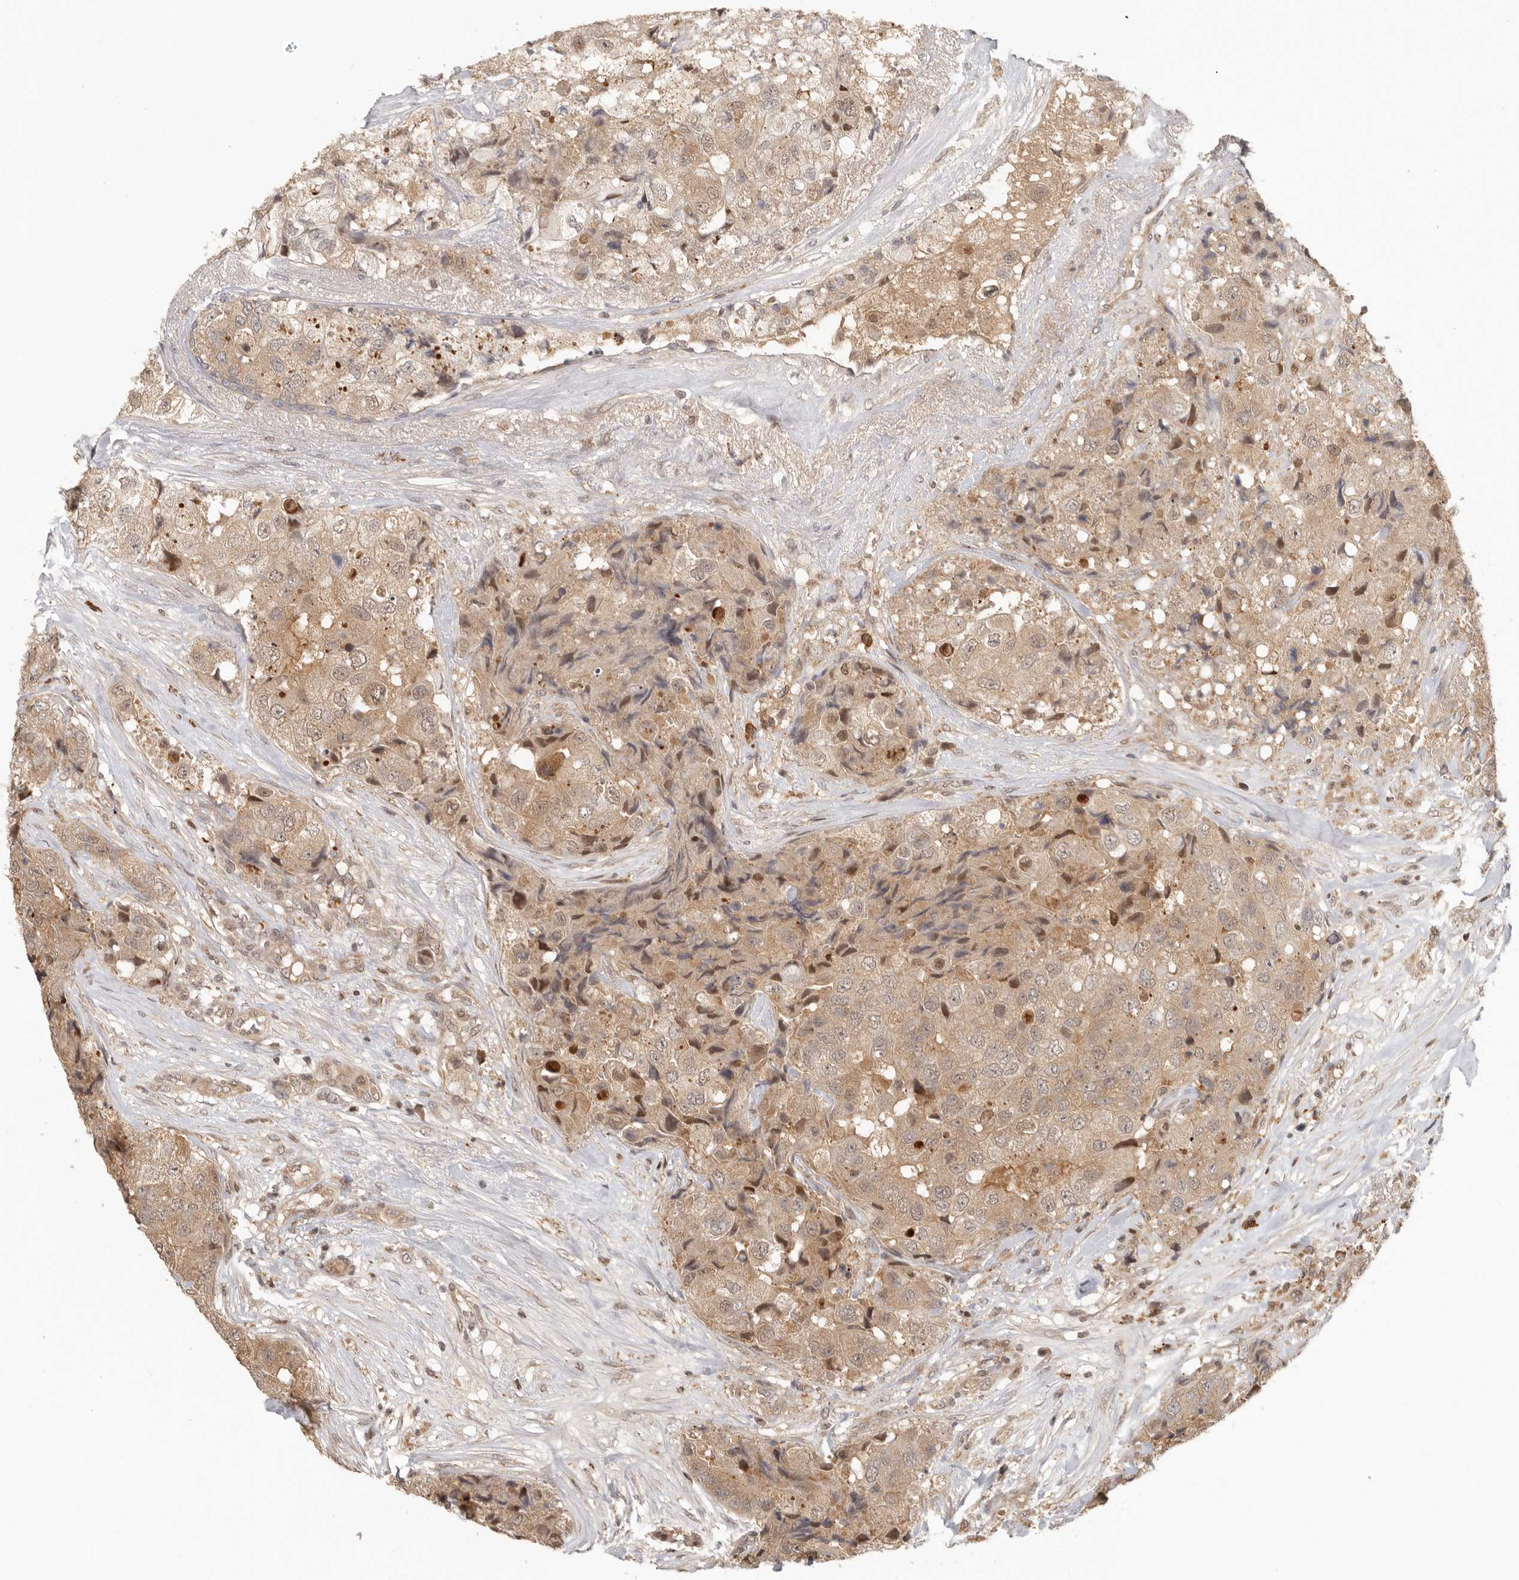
{"staining": {"intensity": "weak", "quantity": ">75%", "location": "cytoplasmic/membranous"}, "tissue": "breast cancer", "cell_type": "Tumor cells", "image_type": "cancer", "snomed": [{"axis": "morphology", "description": "Duct carcinoma"}, {"axis": "topography", "description": "Breast"}], "caption": "Brown immunohistochemical staining in breast intraductal carcinoma shows weak cytoplasmic/membranous positivity in approximately >75% of tumor cells.", "gene": "PSMA5", "patient": {"sex": "female", "age": 62}}